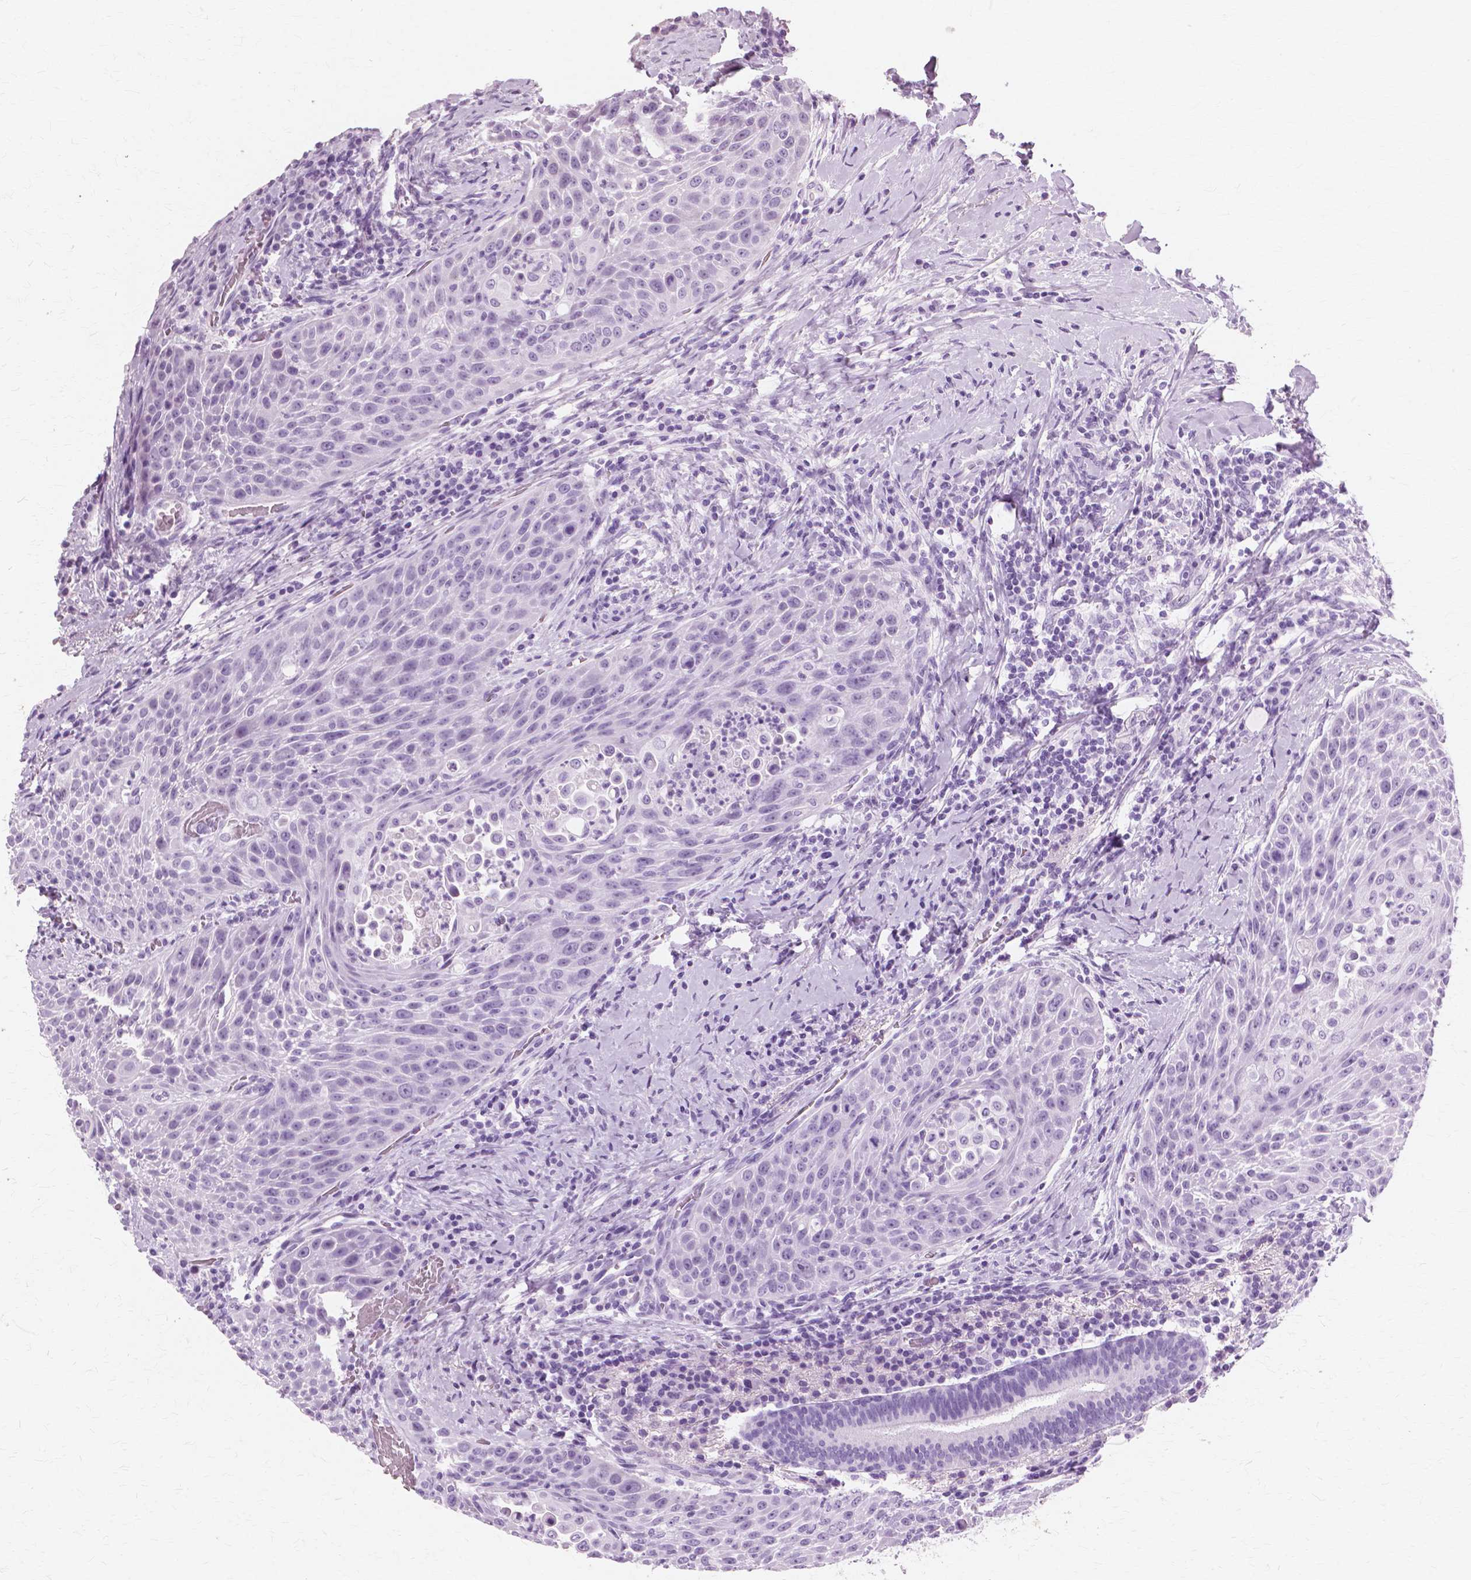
{"staining": {"intensity": "negative", "quantity": "none", "location": "none"}, "tissue": "head and neck cancer", "cell_type": "Tumor cells", "image_type": "cancer", "snomed": [{"axis": "morphology", "description": "Squamous cell carcinoma, NOS"}, {"axis": "topography", "description": "Head-Neck"}], "caption": "Protein analysis of squamous cell carcinoma (head and neck) exhibits no significant expression in tumor cells.", "gene": "SFTPD", "patient": {"sex": "male", "age": 69}}